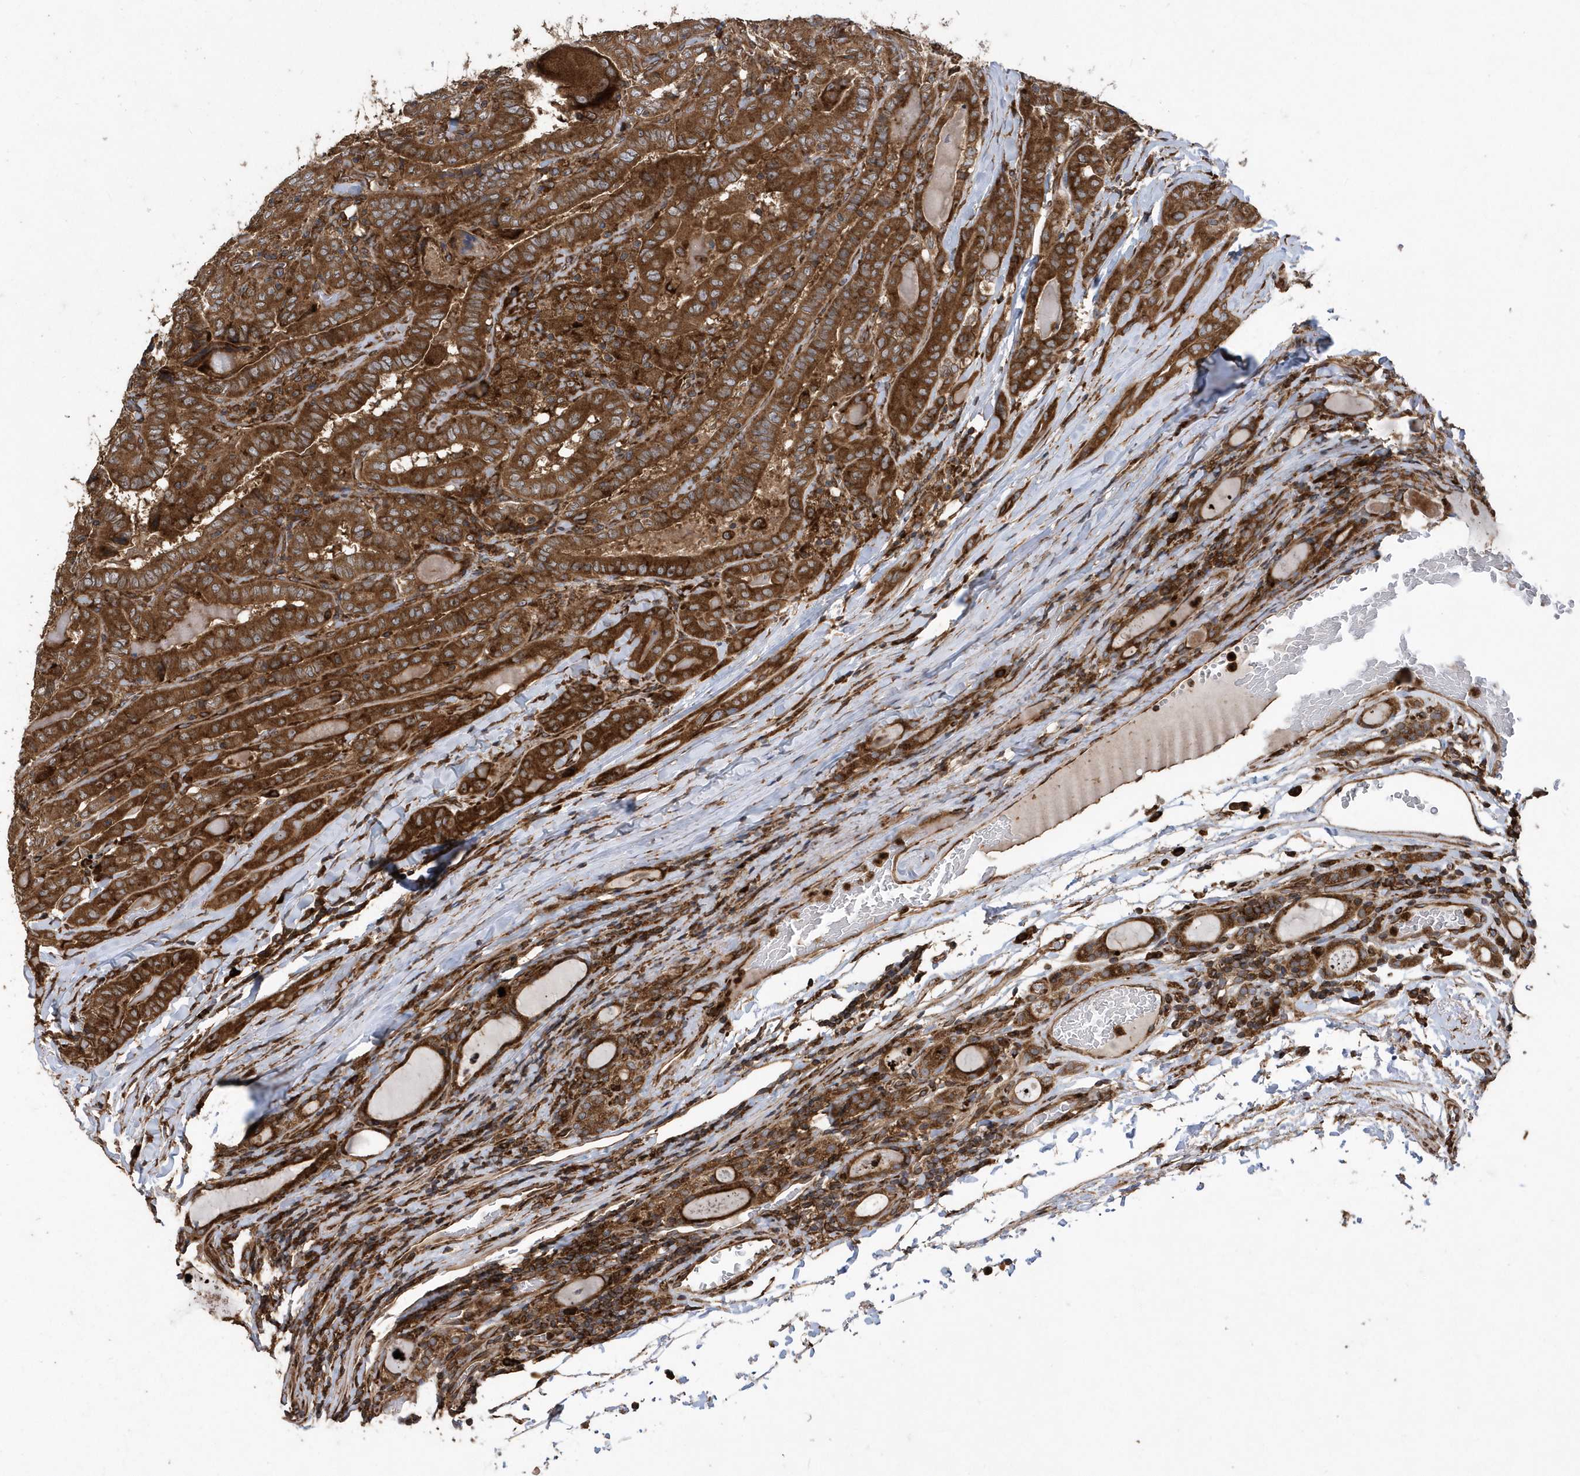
{"staining": {"intensity": "strong", "quantity": ">75%", "location": "cytoplasmic/membranous"}, "tissue": "thyroid cancer", "cell_type": "Tumor cells", "image_type": "cancer", "snomed": [{"axis": "morphology", "description": "Papillary adenocarcinoma, NOS"}, {"axis": "topography", "description": "Thyroid gland"}], "caption": "High-magnification brightfield microscopy of thyroid cancer stained with DAB (3,3'-diaminobenzidine) (brown) and counterstained with hematoxylin (blue). tumor cells exhibit strong cytoplasmic/membranous expression is seen in about>75% of cells.", "gene": "WASHC5", "patient": {"sex": "female", "age": 72}}